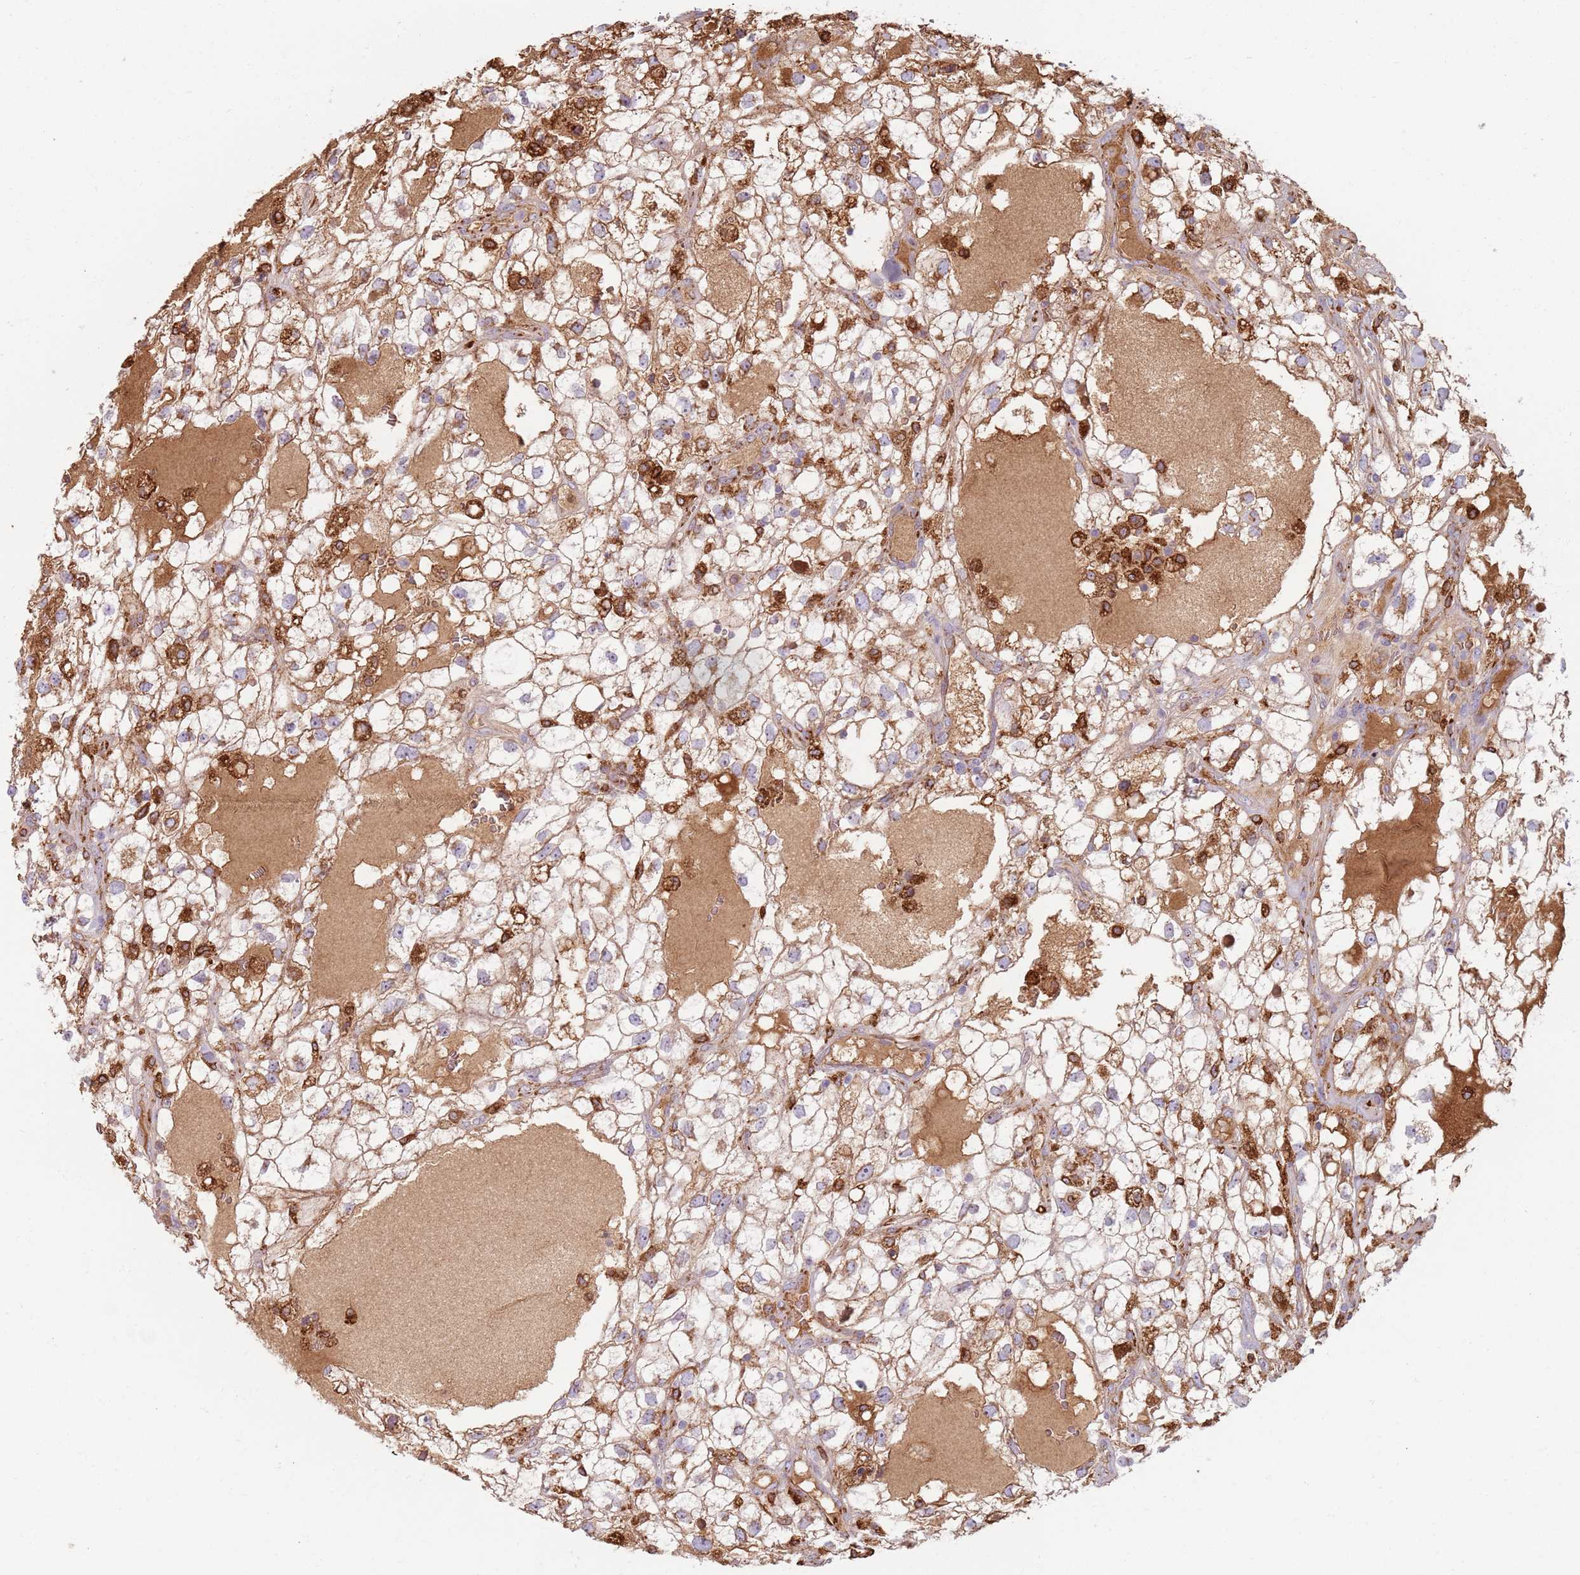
{"staining": {"intensity": "weak", "quantity": "25%-75%", "location": "cytoplasmic/membranous"}, "tissue": "renal cancer", "cell_type": "Tumor cells", "image_type": "cancer", "snomed": [{"axis": "morphology", "description": "Adenocarcinoma, NOS"}, {"axis": "topography", "description": "Kidney"}], "caption": "DAB immunohistochemical staining of human adenocarcinoma (renal) reveals weak cytoplasmic/membranous protein staining in approximately 25%-75% of tumor cells. (brown staining indicates protein expression, while blue staining denotes nuclei).", "gene": "COLGALT1", "patient": {"sex": "male", "age": 59}}